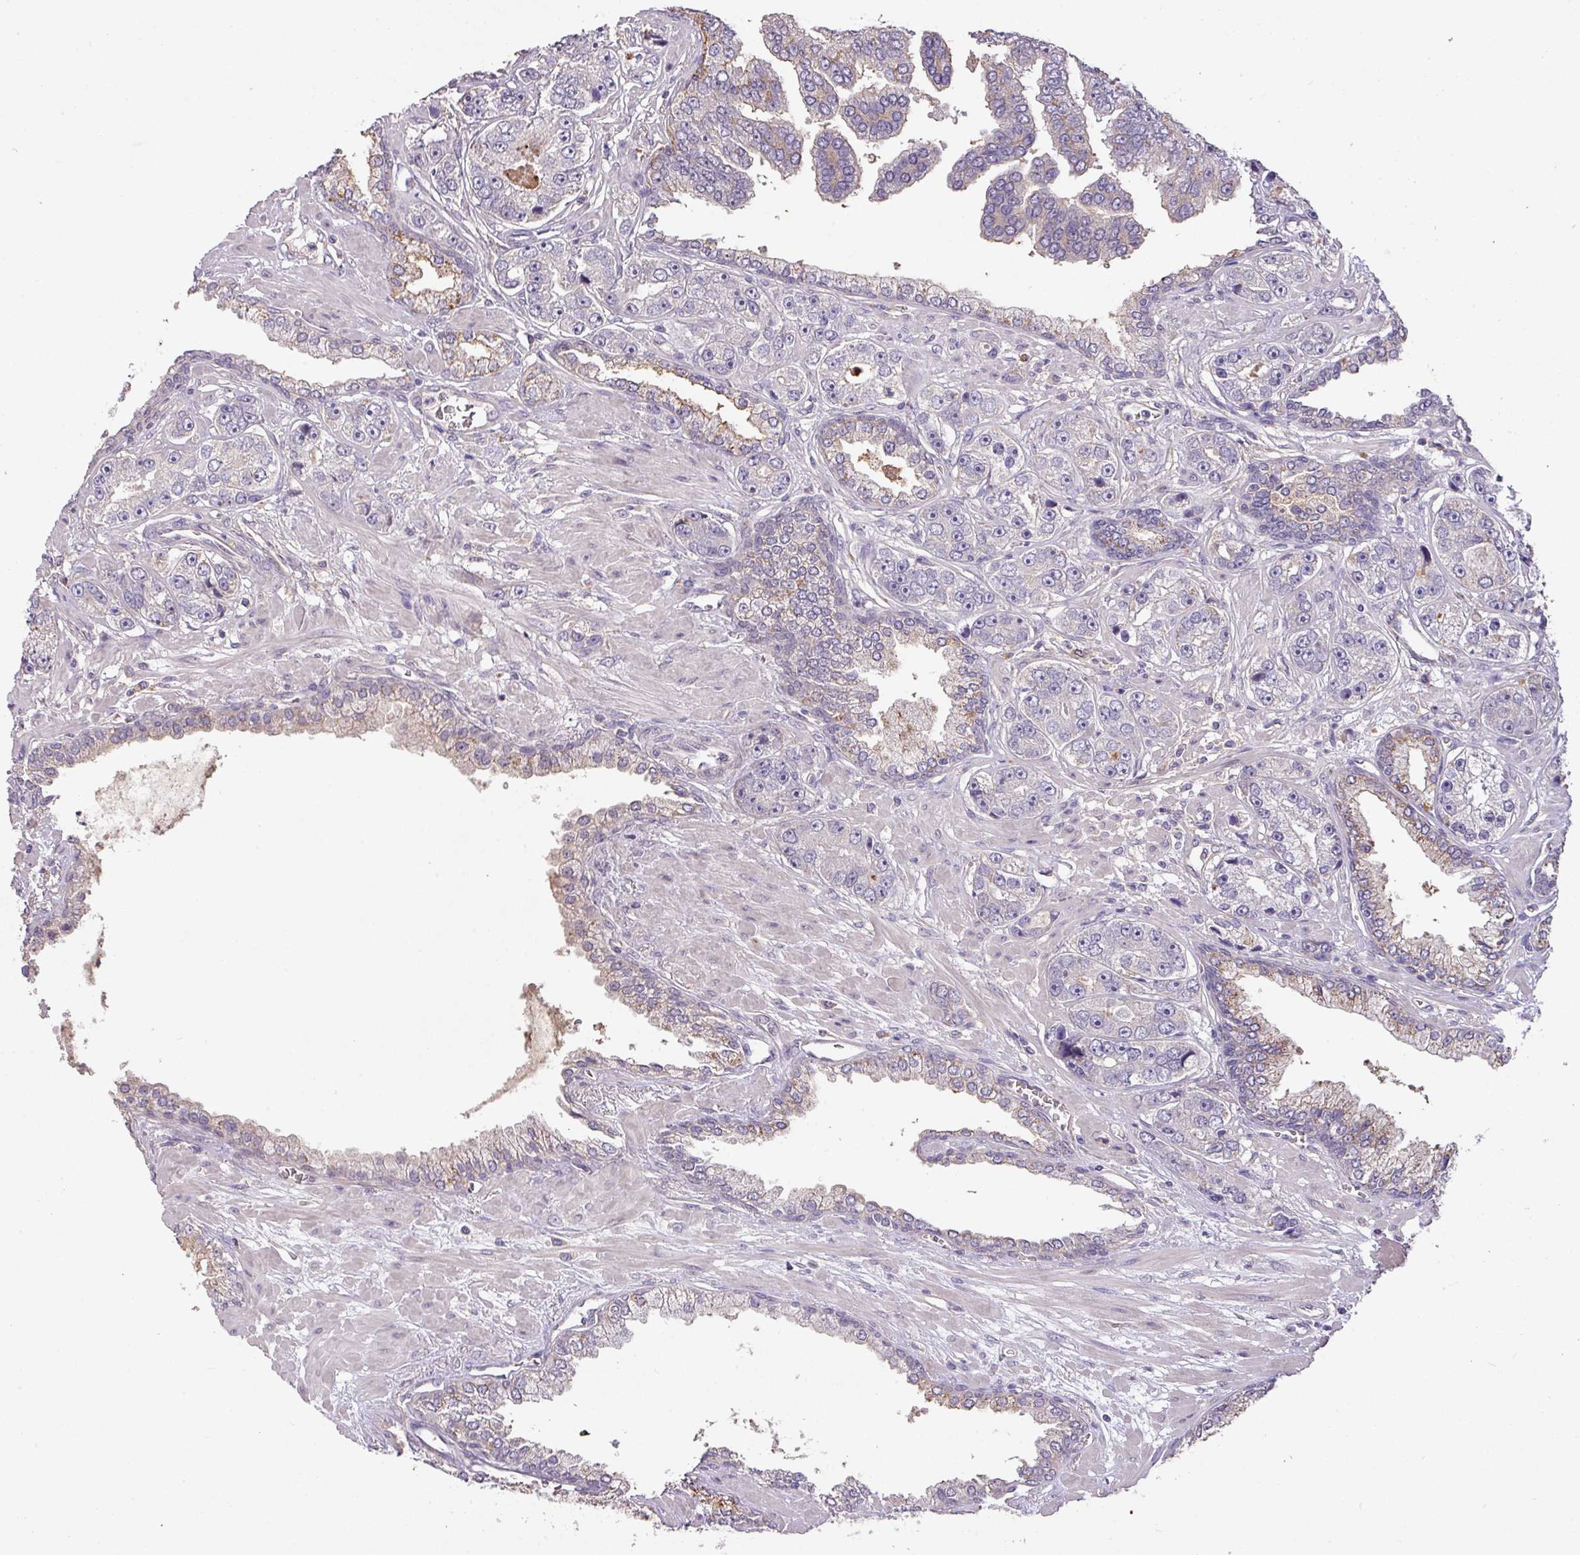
{"staining": {"intensity": "weak", "quantity": "<25%", "location": "cytoplasmic/membranous"}, "tissue": "prostate cancer", "cell_type": "Tumor cells", "image_type": "cancer", "snomed": [{"axis": "morphology", "description": "Adenocarcinoma, High grade"}, {"axis": "topography", "description": "Prostate"}], "caption": "IHC image of neoplastic tissue: adenocarcinoma (high-grade) (prostate) stained with DAB (3,3'-diaminobenzidine) displays no significant protein positivity in tumor cells.", "gene": "PRADC1", "patient": {"sex": "male", "age": 71}}